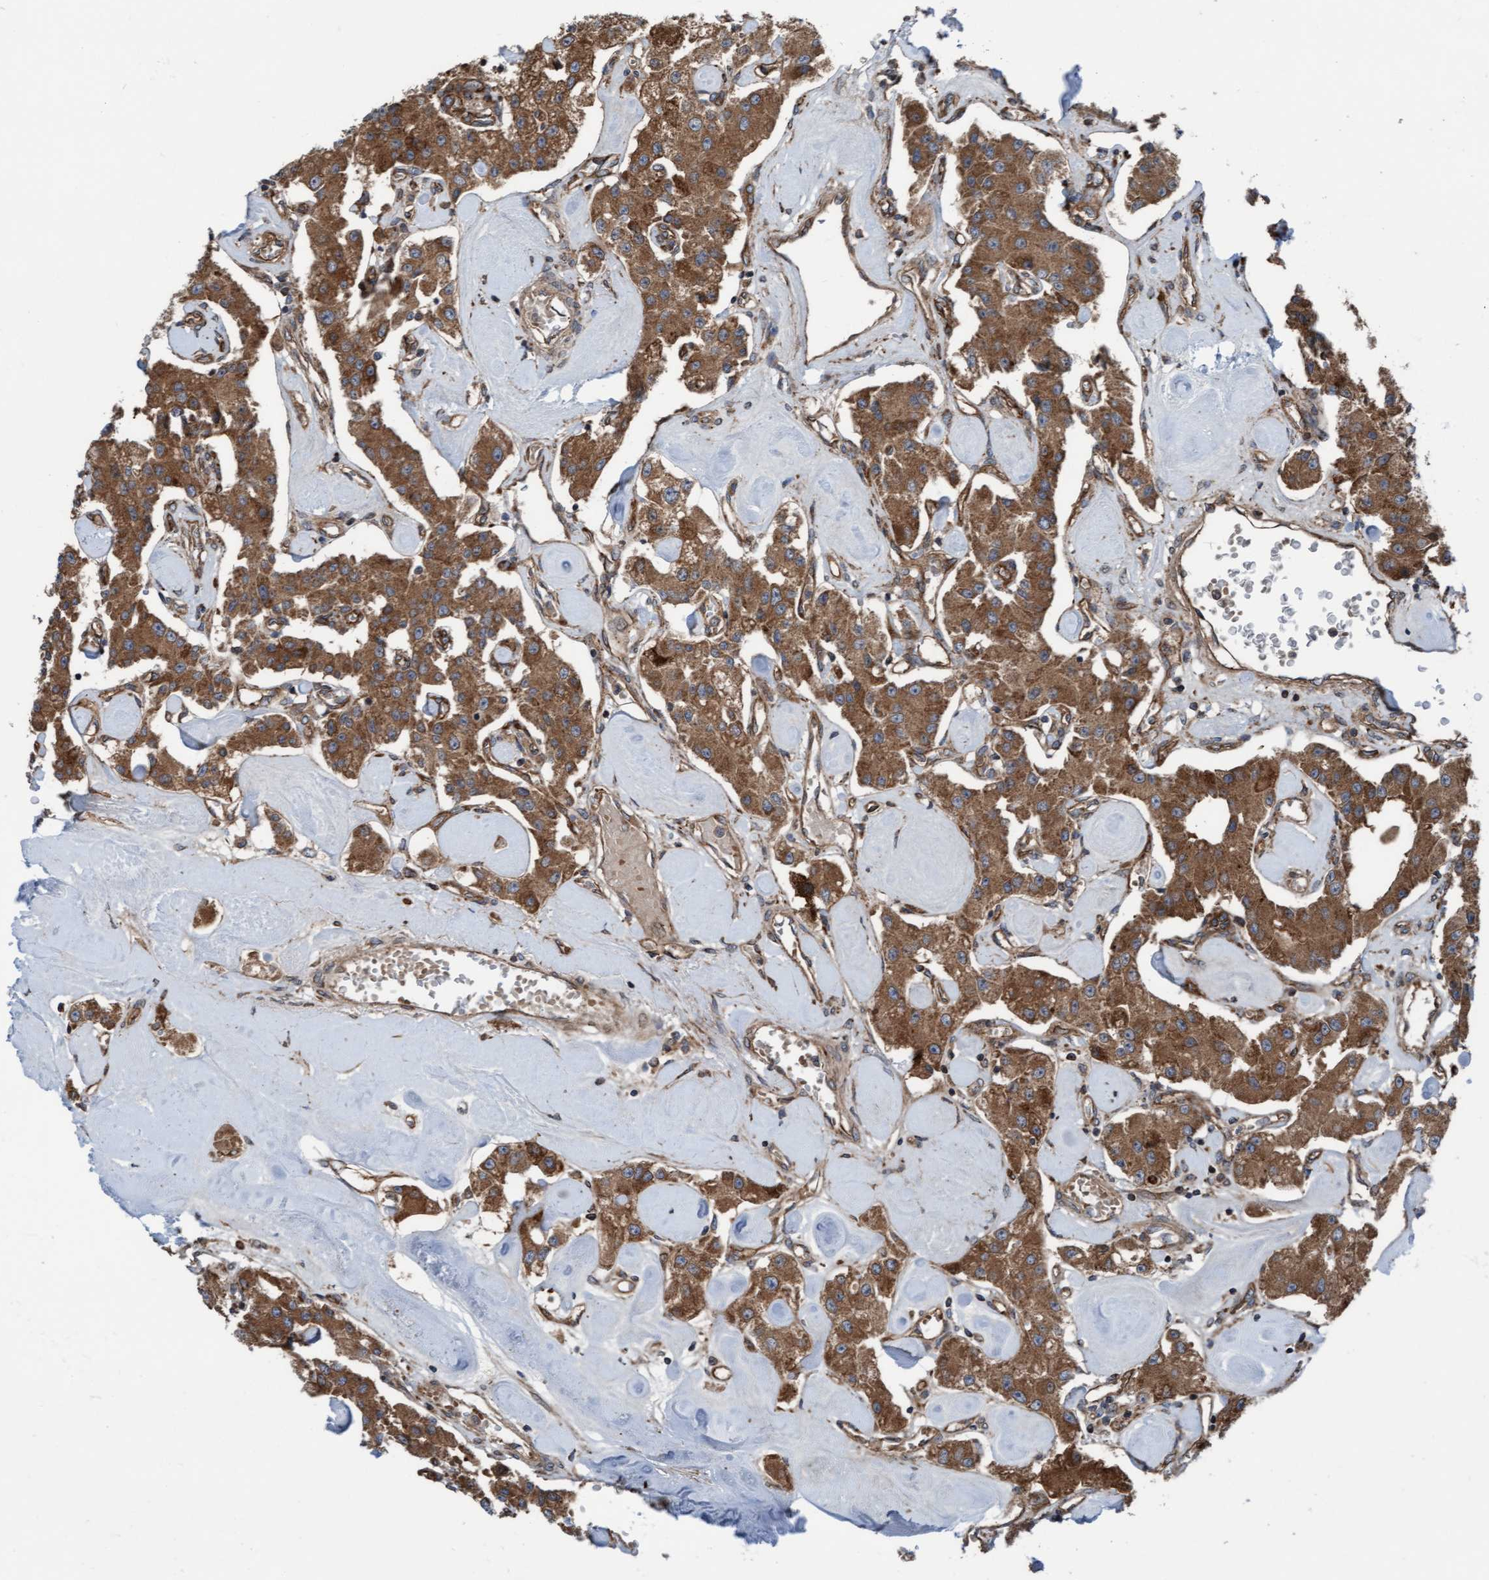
{"staining": {"intensity": "moderate", "quantity": ">75%", "location": "cytoplasmic/membranous"}, "tissue": "carcinoid", "cell_type": "Tumor cells", "image_type": "cancer", "snomed": [{"axis": "morphology", "description": "Carcinoid, malignant, NOS"}, {"axis": "topography", "description": "Pancreas"}], "caption": "Immunohistochemical staining of human malignant carcinoid displays medium levels of moderate cytoplasmic/membranous expression in approximately >75% of tumor cells. (Brightfield microscopy of DAB IHC at high magnification).", "gene": "RAP1GAP2", "patient": {"sex": "male", "age": 41}}